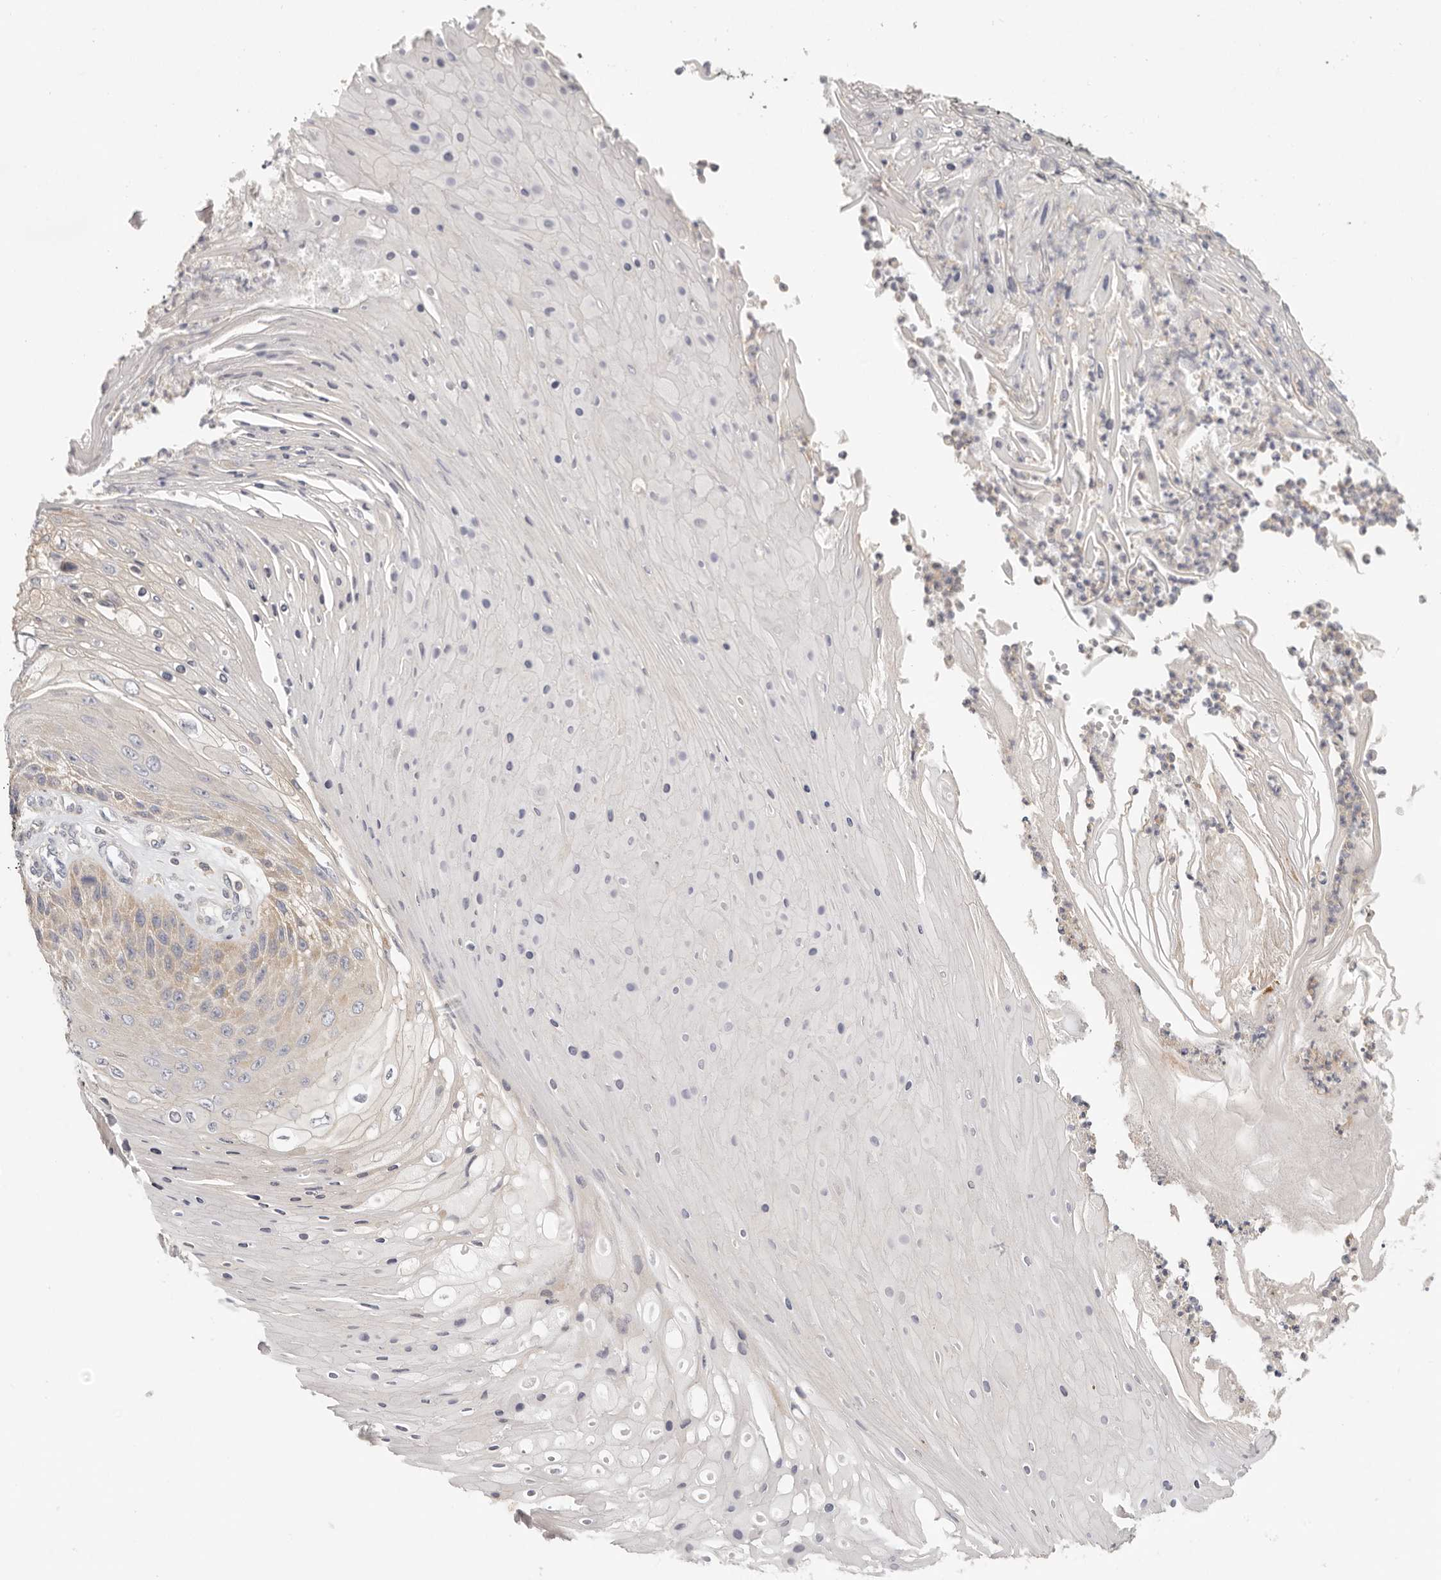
{"staining": {"intensity": "weak", "quantity": "25%-75%", "location": "cytoplasmic/membranous"}, "tissue": "skin cancer", "cell_type": "Tumor cells", "image_type": "cancer", "snomed": [{"axis": "morphology", "description": "Squamous cell carcinoma, NOS"}, {"axis": "topography", "description": "Skin"}], "caption": "High-magnification brightfield microscopy of skin cancer (squamous cell carcinoma) stained with DAB (3,3'-diaminobenzidine) (brown) and counterstained with hematoxylin (blue). tumor cells exhibit weak cytoplasmic/membranous staining is identified in approximately25%-75% of cells.", "gene": "ANXA9", "patient": {"sex": "female", "age": 88}}